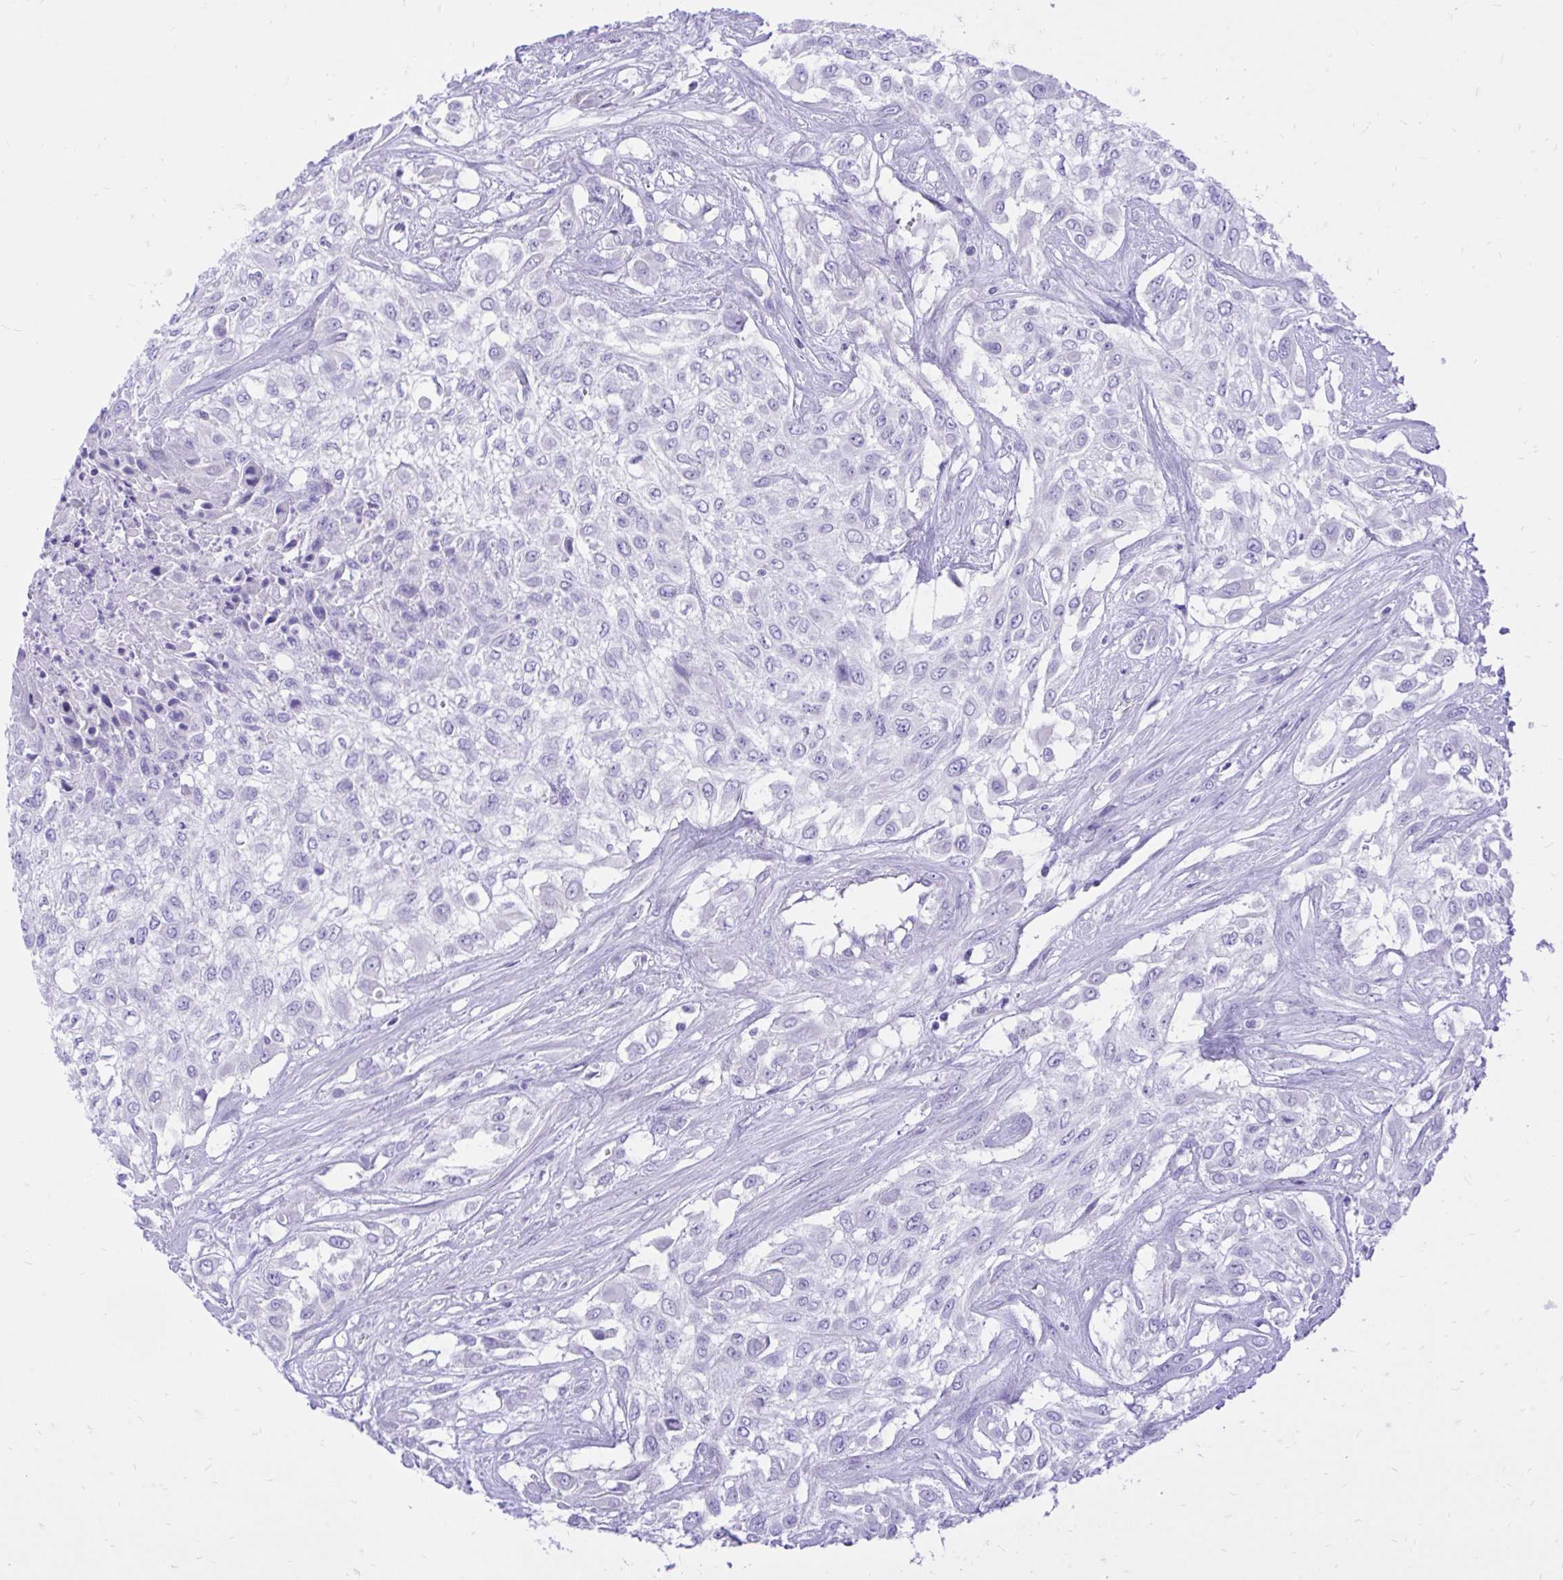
{"staining": {"intensity": "negative", "quantity": "none", "location": "none"}, "tissue": "urothelial cancer", "cell_type": "Tumor cells", "image_type": "cancer", "snomed": [{"axis": "morphology", "description": "Urothelial carcinoma, High grade"}, {"axis": "topography", "description": "Urinary bladder"}], "caption": "Image shows no protein positivity in tumor cells of urothelial cancer tissue.", "gene": "MON1A", "patient": {"sex": "male", "age": 57}}